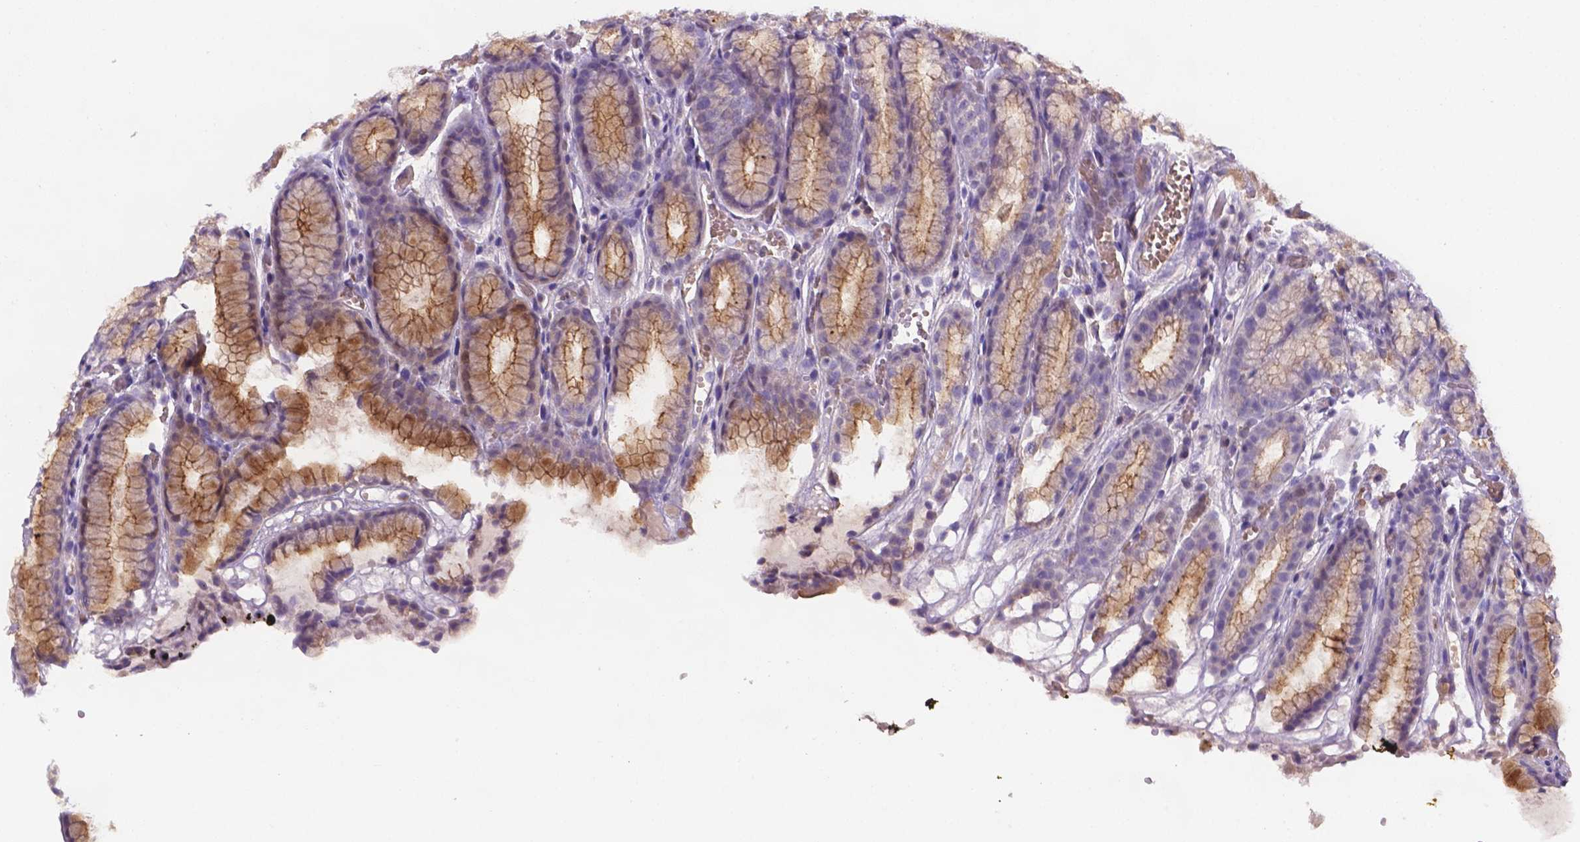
{"staining": {"intensity": "moderate", "quantity": "25%-75%", "location": "cytoplasmic/membranous"}, "tissue": "stomach", "cell_type": "Glandular cells", "image_type": "normal", "snomed": [{"axis": "morphology", "description": "Normal tissue, NOS"}, {"axis": "topography", "description": "Stomach"}], "caption": "Immunohistochemistry image of unremarkable human stomach stained for a protein (brown), which exhibits medium levels of moderate cytoplasmic/membranous expression in approximately 25%-75% of glandular cells.", "gene": "TM4SF20", "patient": {"sex": "male", "age": 70}}